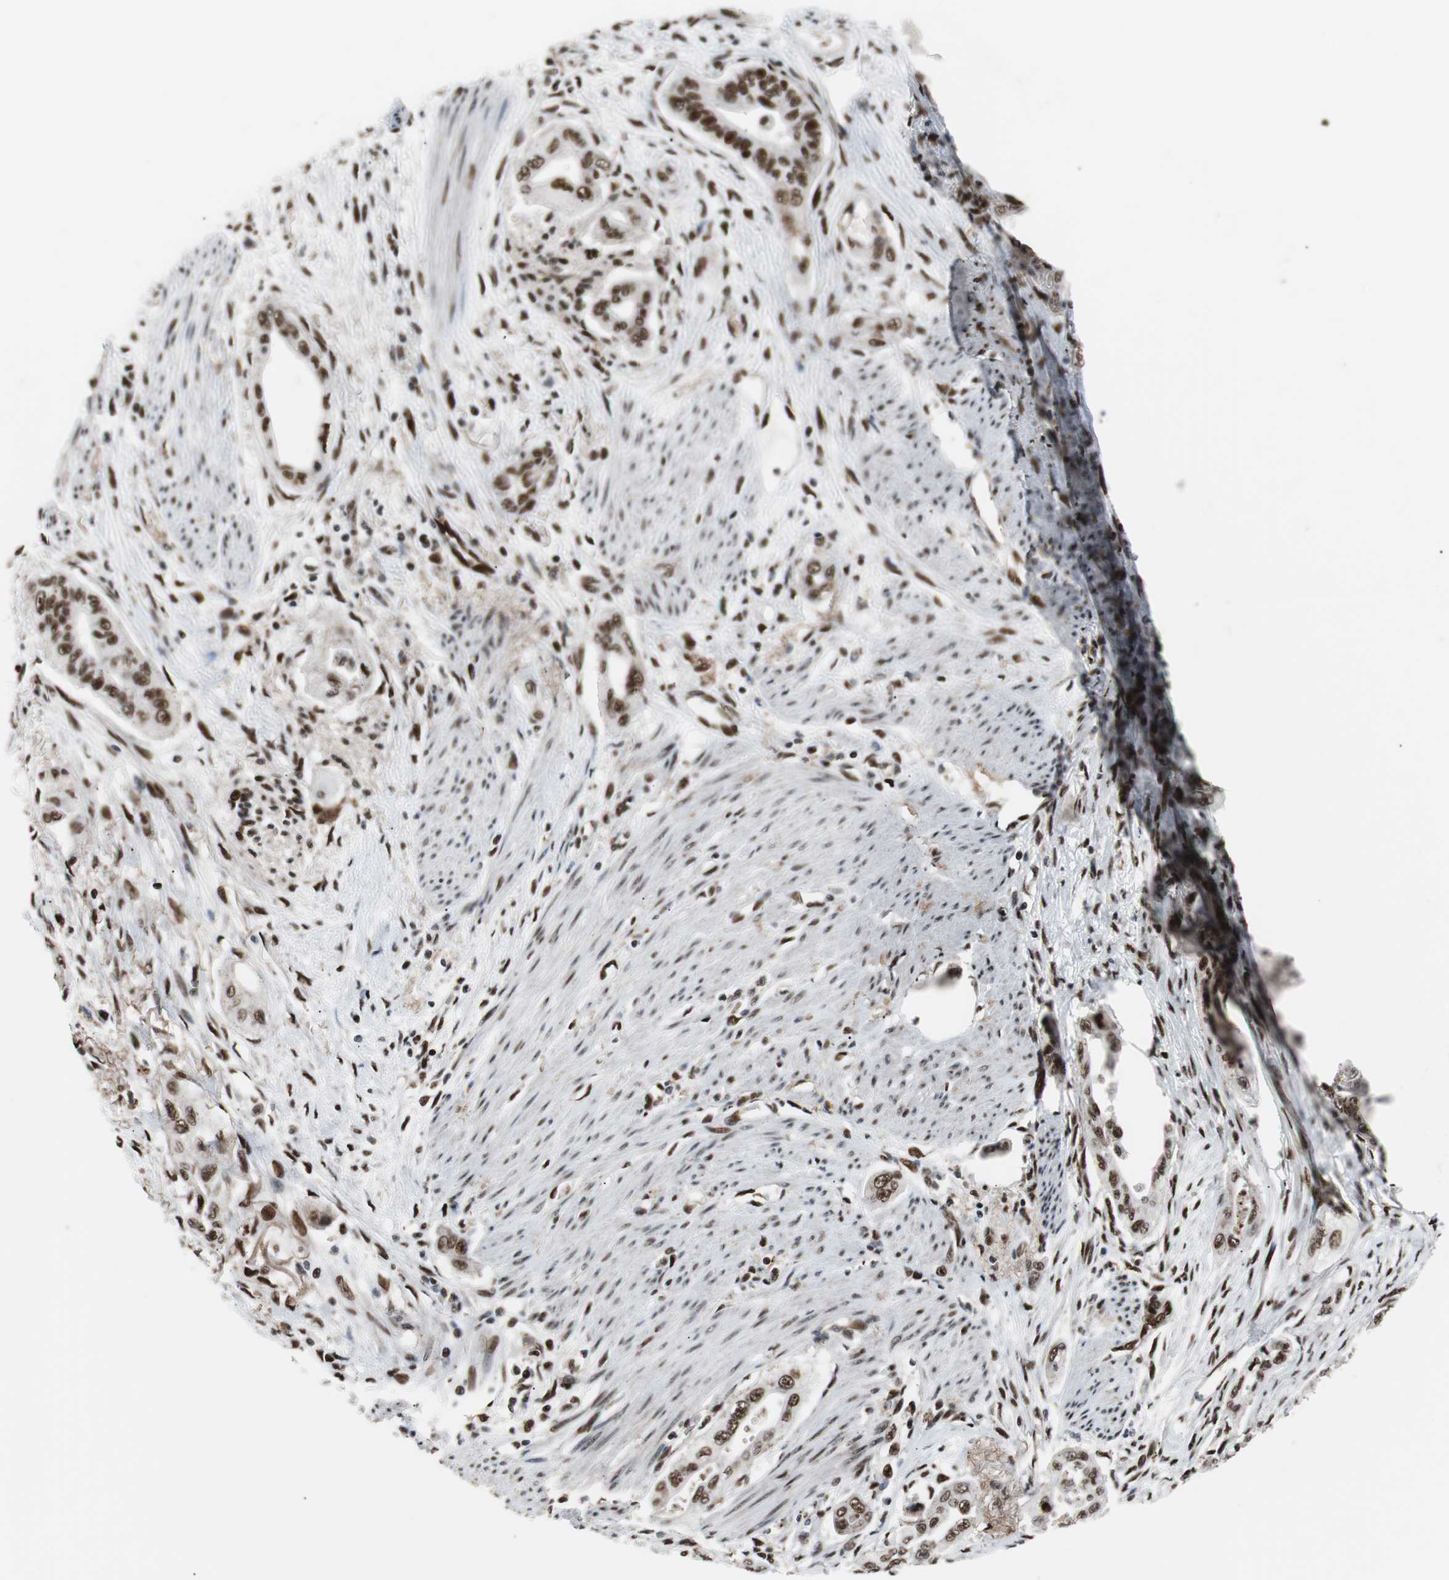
{"staining": {"intensity": "moderate", "quantity": ">75%", "location": "nuclear"}, "tissue": "pancreatic cancer", "cell_type": "Tumor cells", "image_type": "cancer", "snomed": [{"axis": "morphology", "description": "Adenocarcinoma, NOS"}, {"axis": "topography", "description": "Pancreas"}], "caption": "Immunohistochemical staining of adenocarcinoma (pancreatic) demonstrates medium levels of moderate nuclear positivity in about >75% of tumor cells. (brown staining indicates protein expression, while blue staining denotes nuclei).", "gene": "NBL1", "patient": {"sex": "male", "age": 77}}